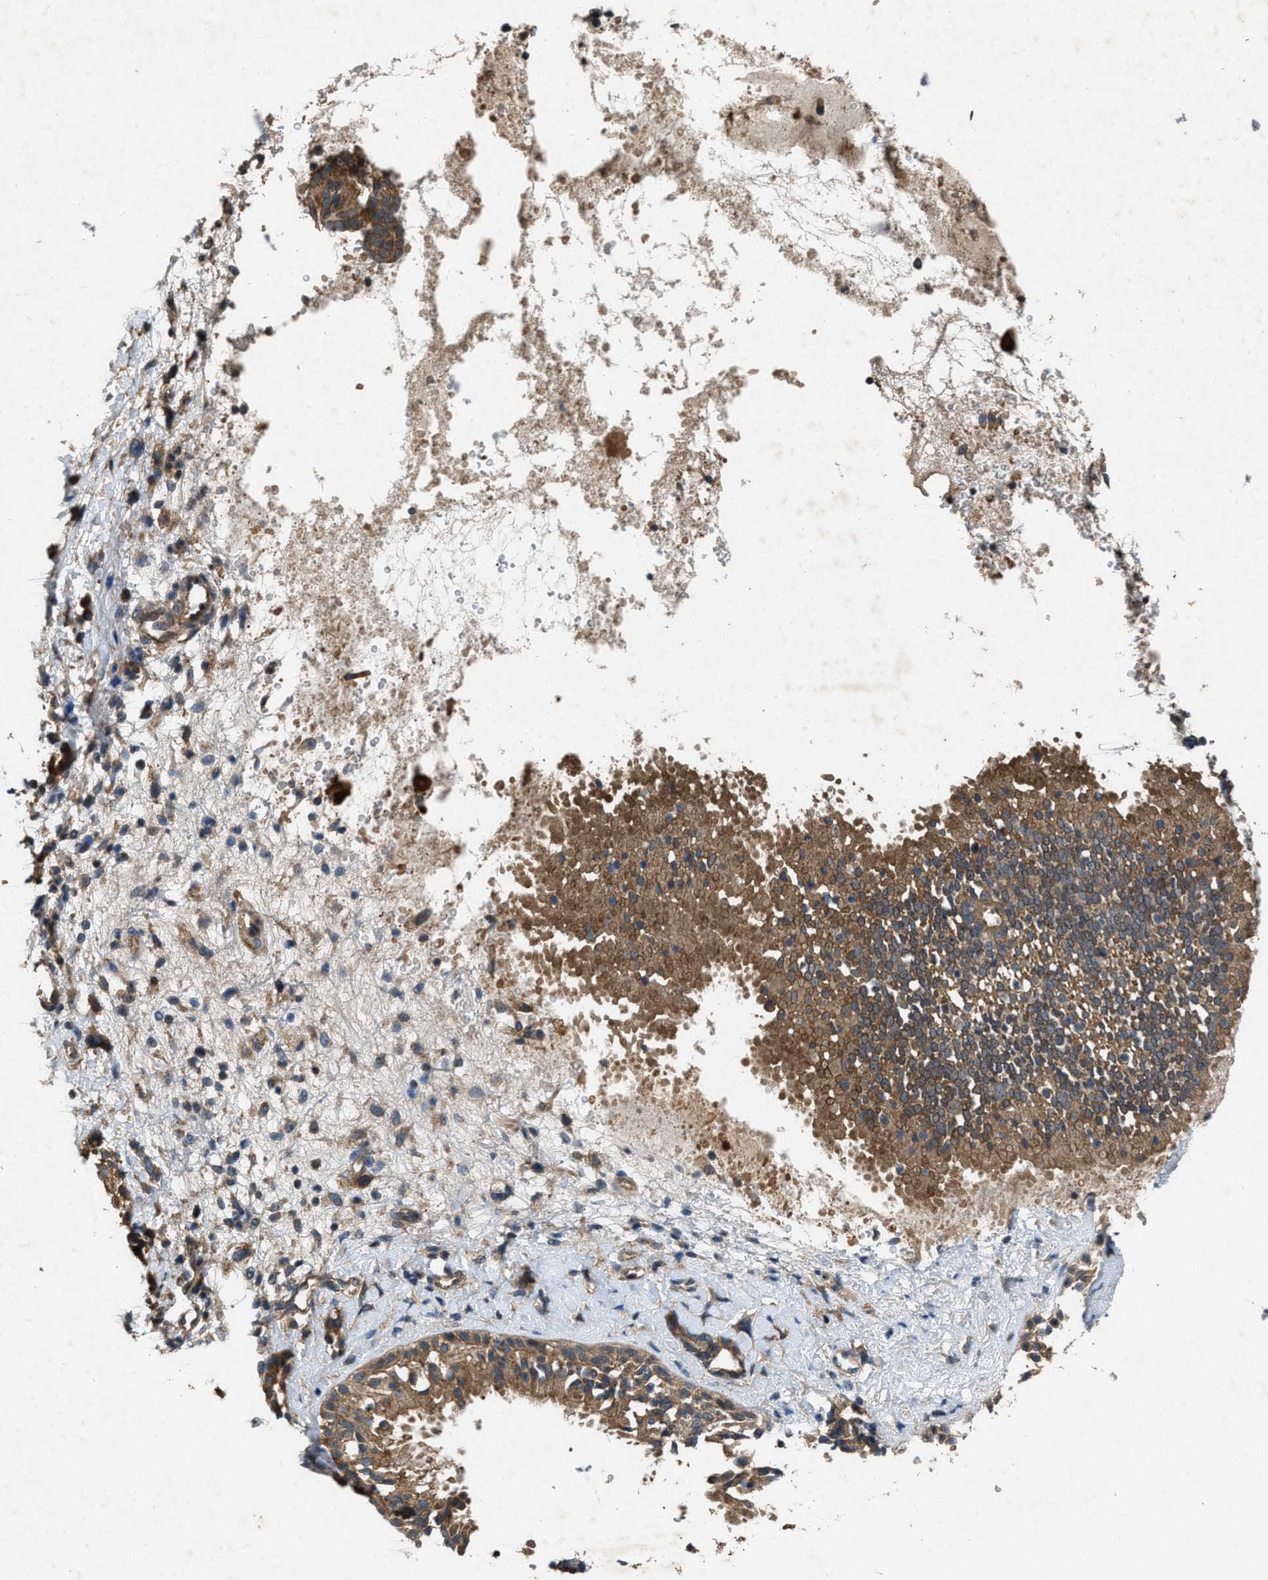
{"staining": {"intensity": "moderate", "quantity": ">75%", "location": "cytoplasmic/membranous"}, "tissue": "nasopharynx", "cell_type": "Respiratory epithelial cells", "image_type": "normal", "snomed": [{"axis": "morphology", "description": "Normal tissue, NOS"}, {"axis": "topography", "description": "Nasopharynx"}], "caption": "Protein analysis of normal nasopharynx demonstrates moderate cytoplasmic/membranous expression in about >75% of respiratory epithelial cells. Using DAB (3,3'-diaminobenzidine) (brown) and hematoxylin (blue) stains, captured at high magnification using brightfield microscopy.", "gene": "PDP2", "patient": {"sex": "male", "age": 22}}